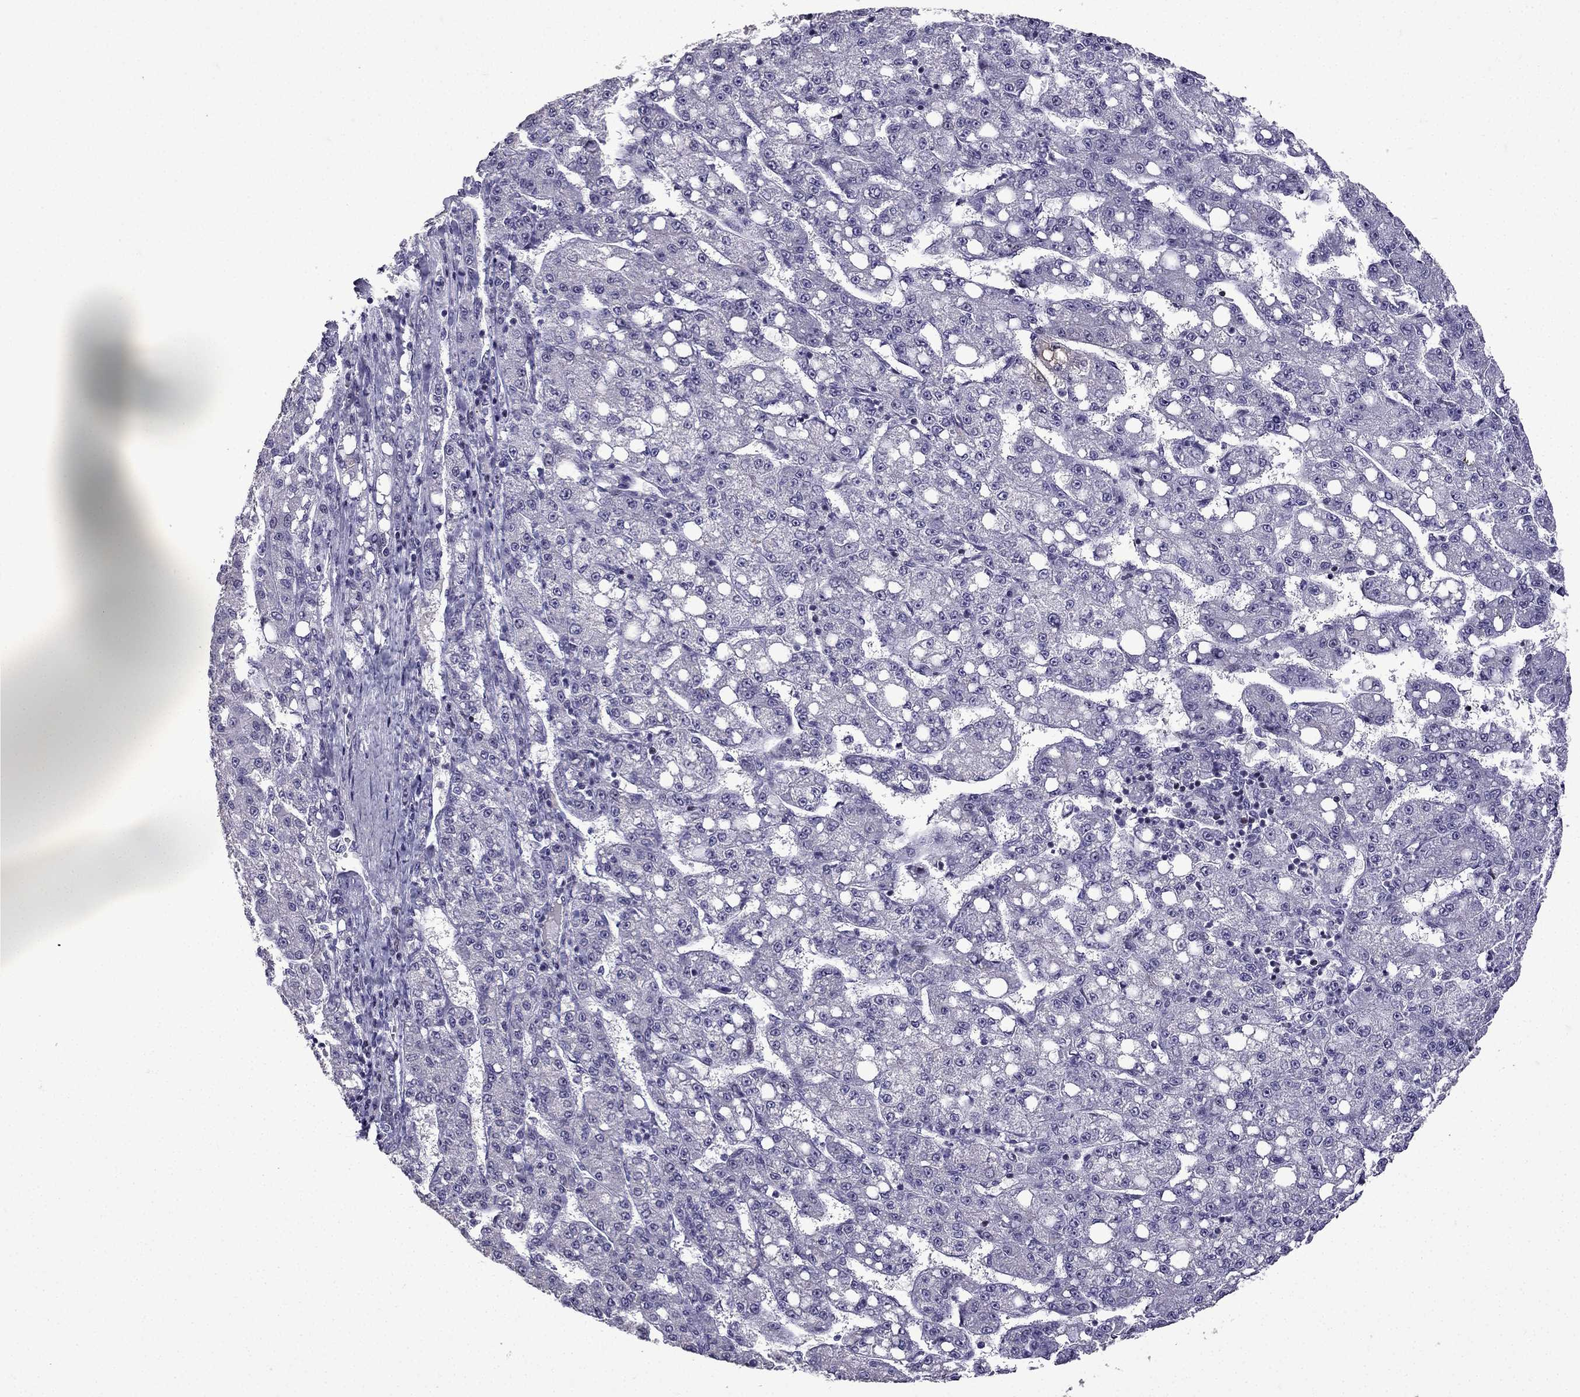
{"staining": {"intensity": "negative", "quantity": "none", "location": "none"}, "tissue": "liver cancer", "cell_type": "Tumor cells", "image_type": "cancer", "snomed": [{"axis": "morphology", "description": "Carcinoma, Hepatocellular, NOS"}, {"axis": "topography", "description": "Liver"}], "caption": "Tumor cells show no significant protein positivity in liver cancer. (DAB immunohistochemistry (IHC) visualized using brightfield microscopy, high magnification).", "gene": "TTN", "patient": {"sex": "female", "age": 65}}